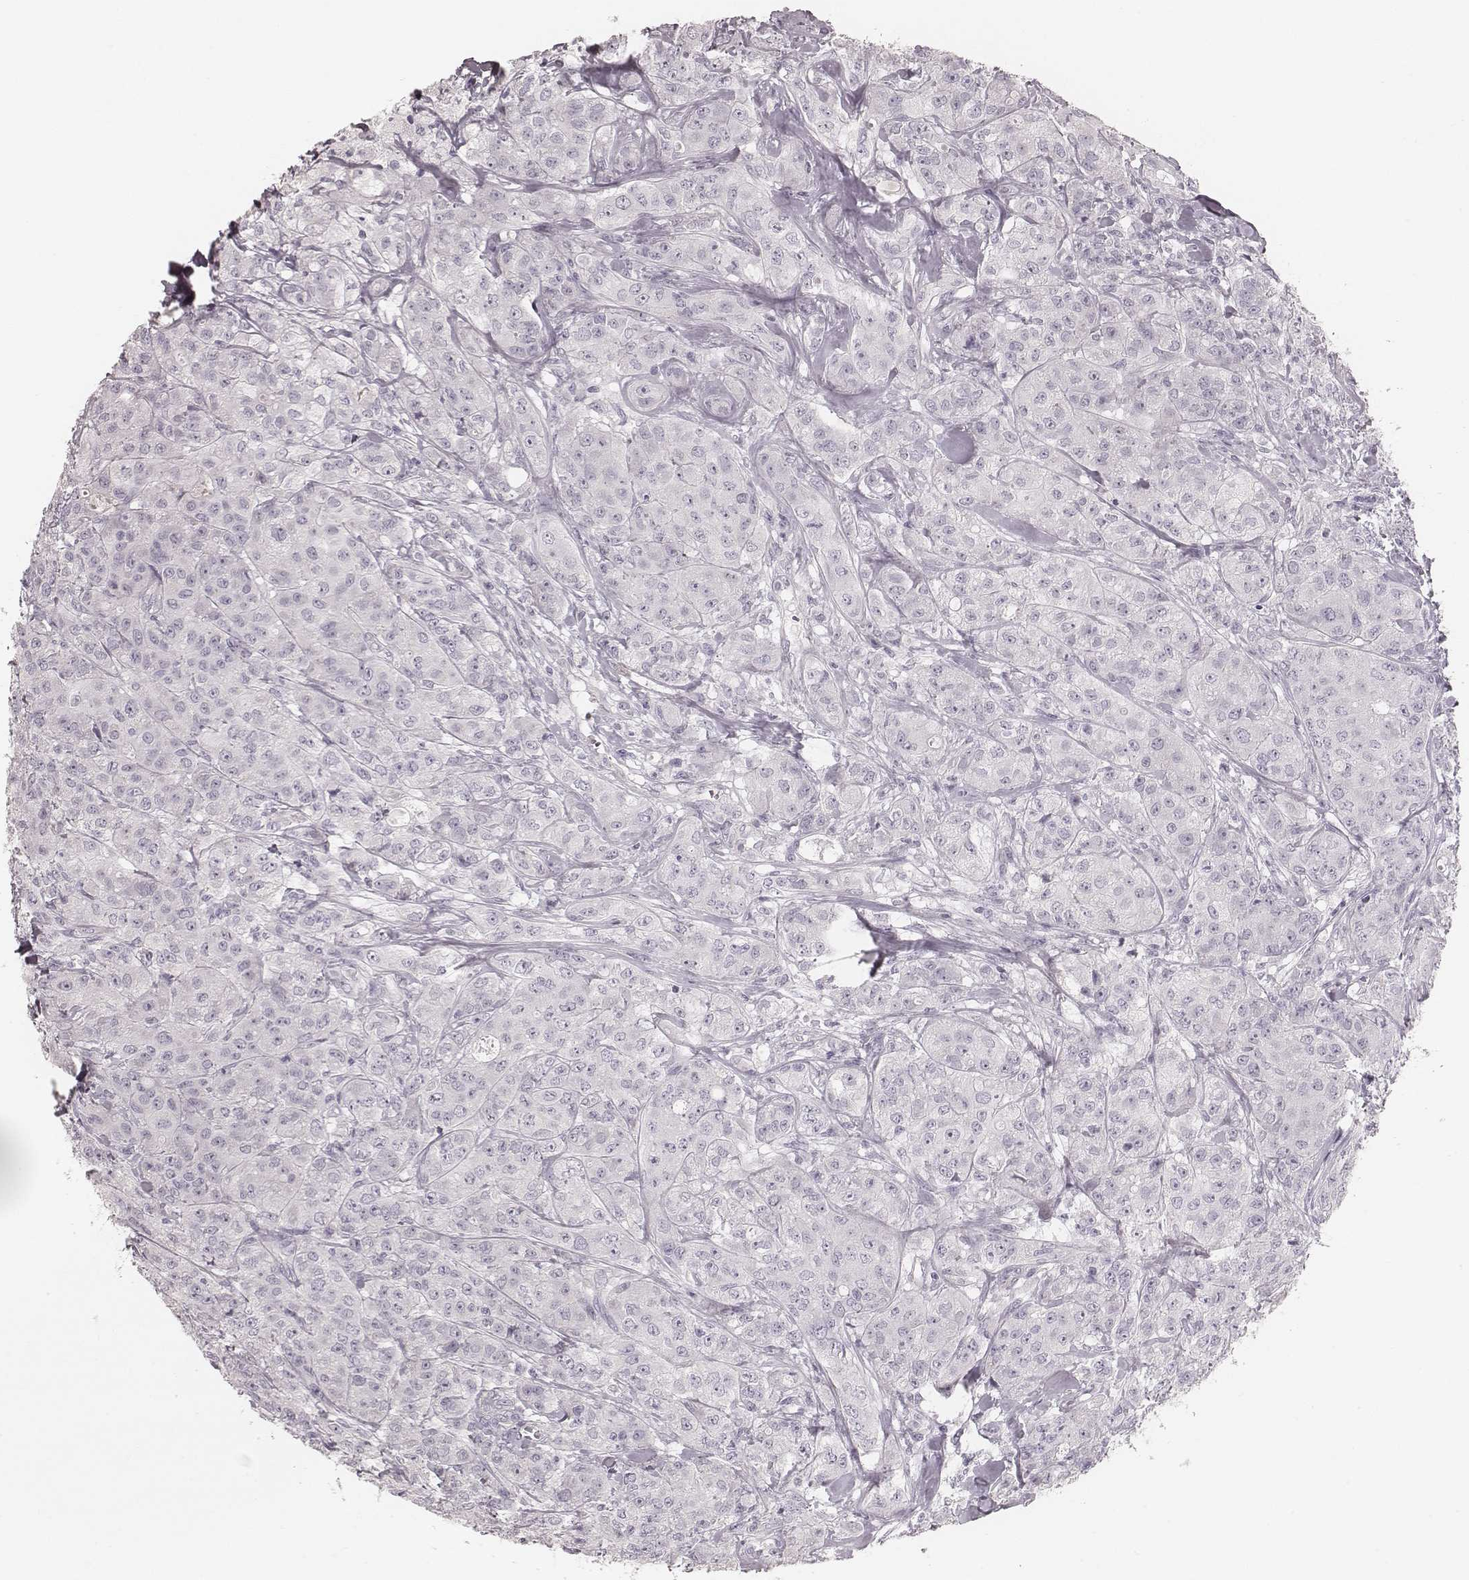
{"staining": {"intensity": "negative", "quantity": "none", "location": "none"}, "tissue": "breast cancer", "cell_type": "Tumor cells", "image_type": "cancer", "snomed": [{"axis": "morphology", "description": "Duct carcinoma"}, {"axis": "topography", "description": "Breast"}], "caption": "There is no significant expression in tumor cells of breast cancer. (Immunohistochemistry (ihc), brightfield microscopy, high magnification).", "gene": "ZP4", "patient": {"sex": "female", "age": 43}}